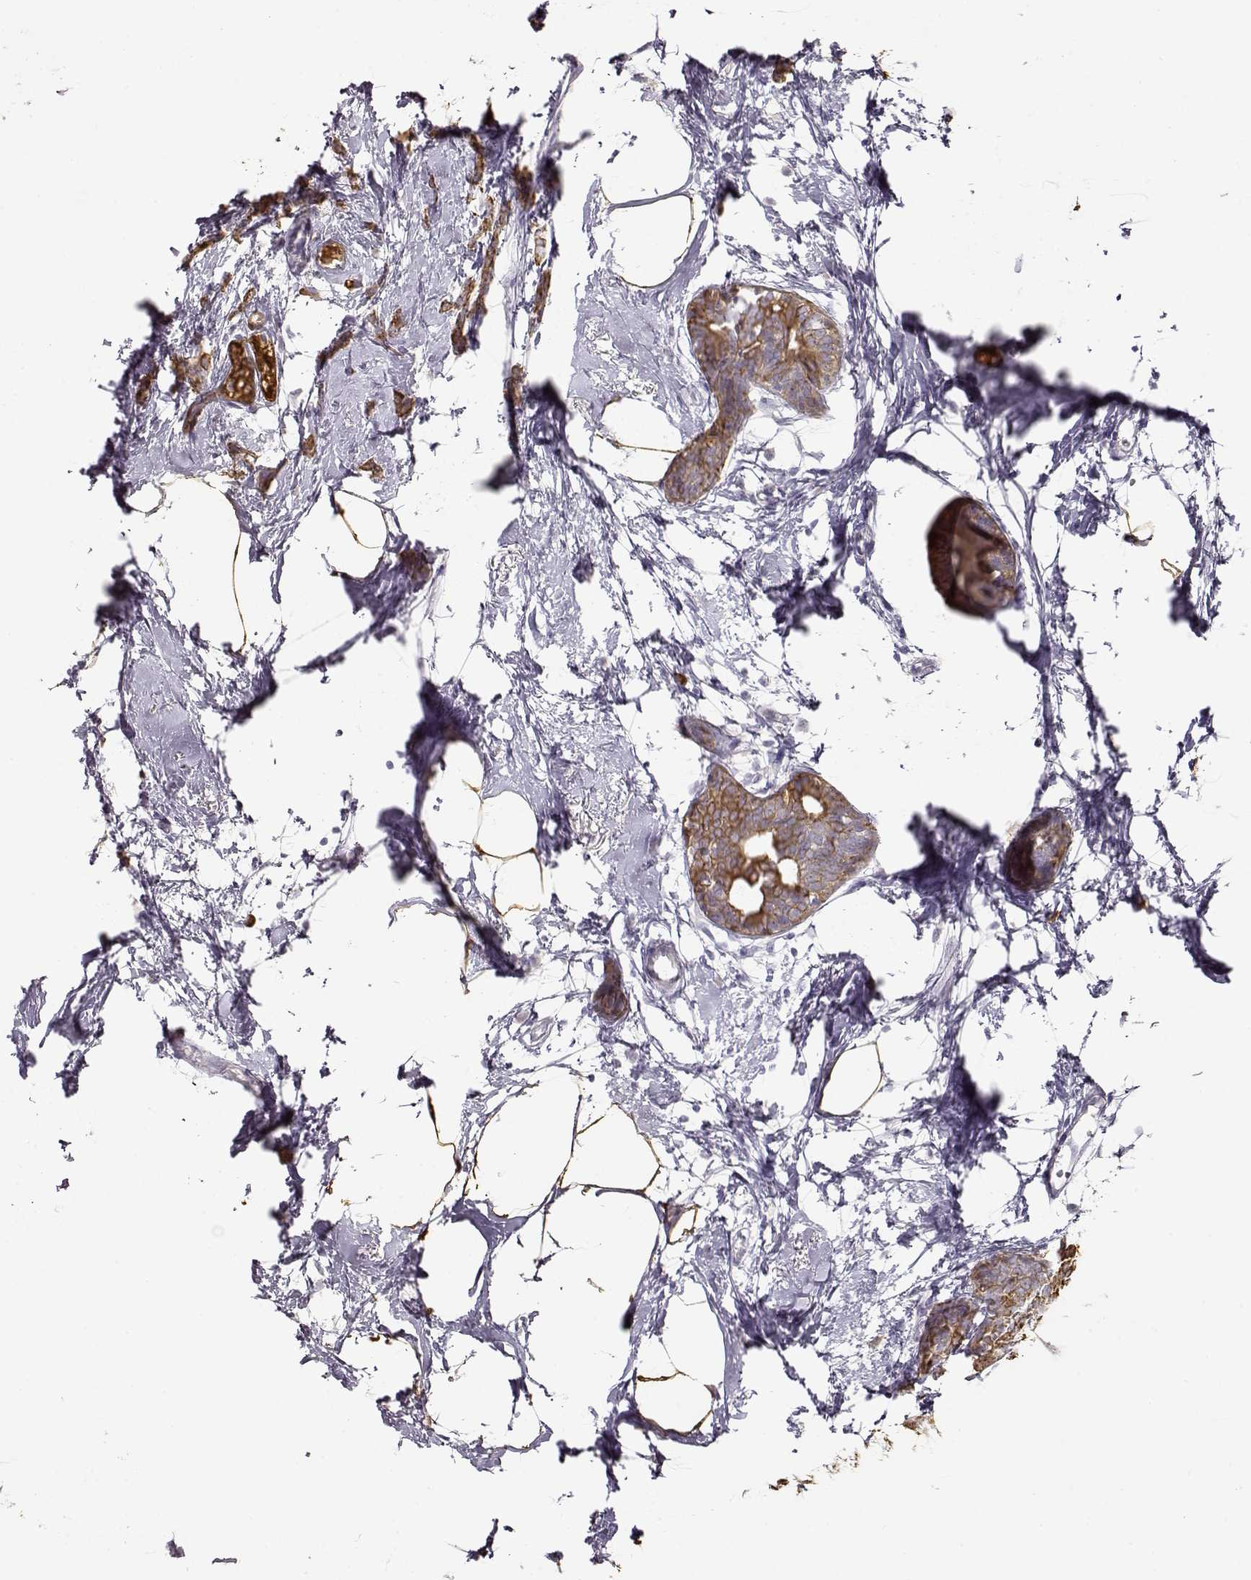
{"staining": {"intensity": "strong", "quantity": "25%-75%", "location": "cytoplasmic/membranous"}, "tissue": "breast cancer", "cell_type": "Tumor cells", "image_type": "cancer", "snomed": [{"axis": "morphology", "description": "Duct carcinoma"}, {"axis": "topography", "description": "Breast"}], "caption": "Immunohistochemistry micrograph of neoplastic tissue: human breast cancer (intraductal carcinoma) stained using IHC exhibits high levels of strong protein expression localized specifically in the cytoplasmic/membranous of tumor cells, appearing as a cytoplasmic/membranous brown color.", "gene": "S100B", "patient": {"sex": "female", "age": 40}}